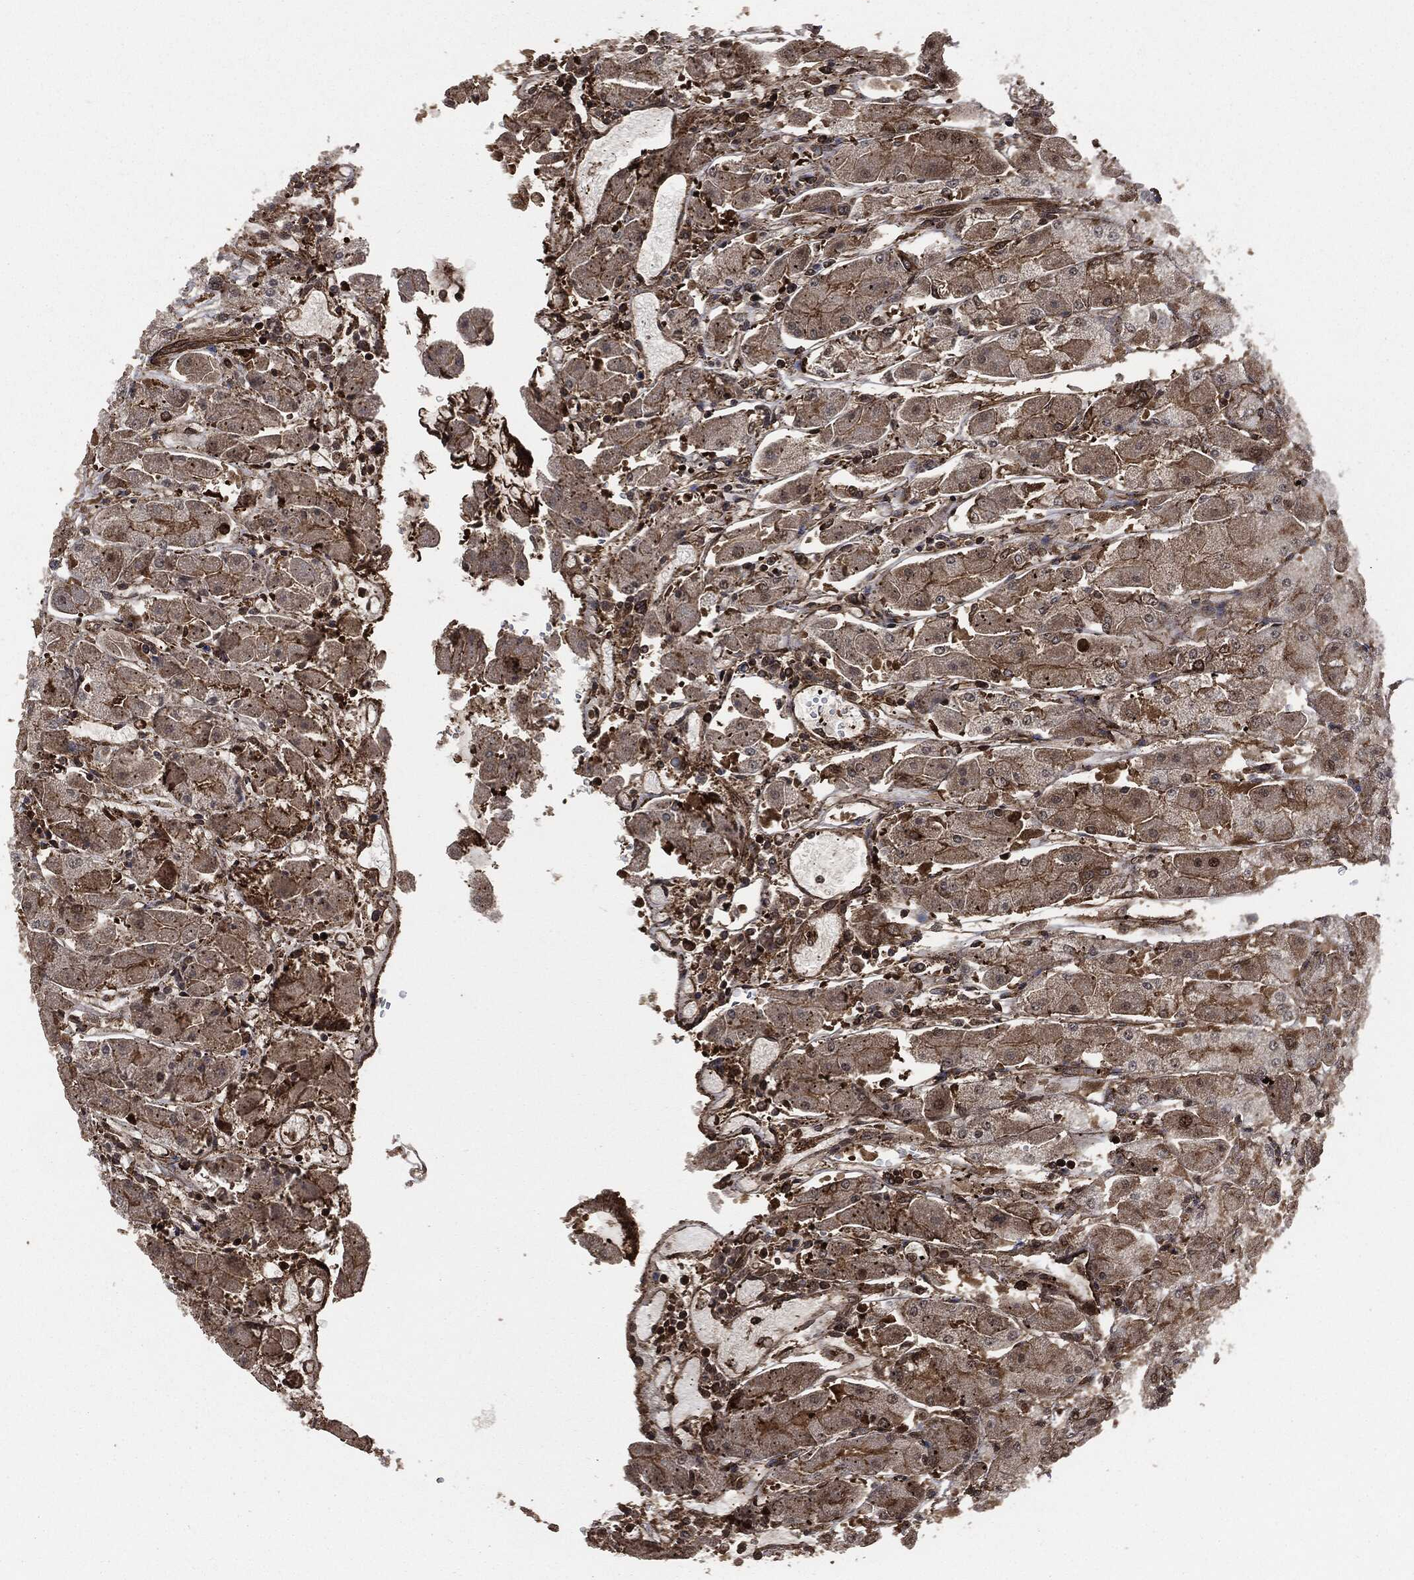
{"staining": {"intensity": "strong", "quantity": "25%-75%", "location": "cytoplasmic/membranous"}, "tissue": "stomach", "cell_type": "Glandular cells", "image_type": "normal", "snomed": [{"axis": "morphology", "description": "Normal tissue, NOS"}, {"axis": "topography", "description": "Stomach"}], "caption": "This image exhibits IHC staining of unremarkable stomach, with high strong cytoplasmic/membranous expression in approximately 25%-75% of glandular cells.", "gene": "HRAS", "patient": {"sex": "male", "age": 70}}